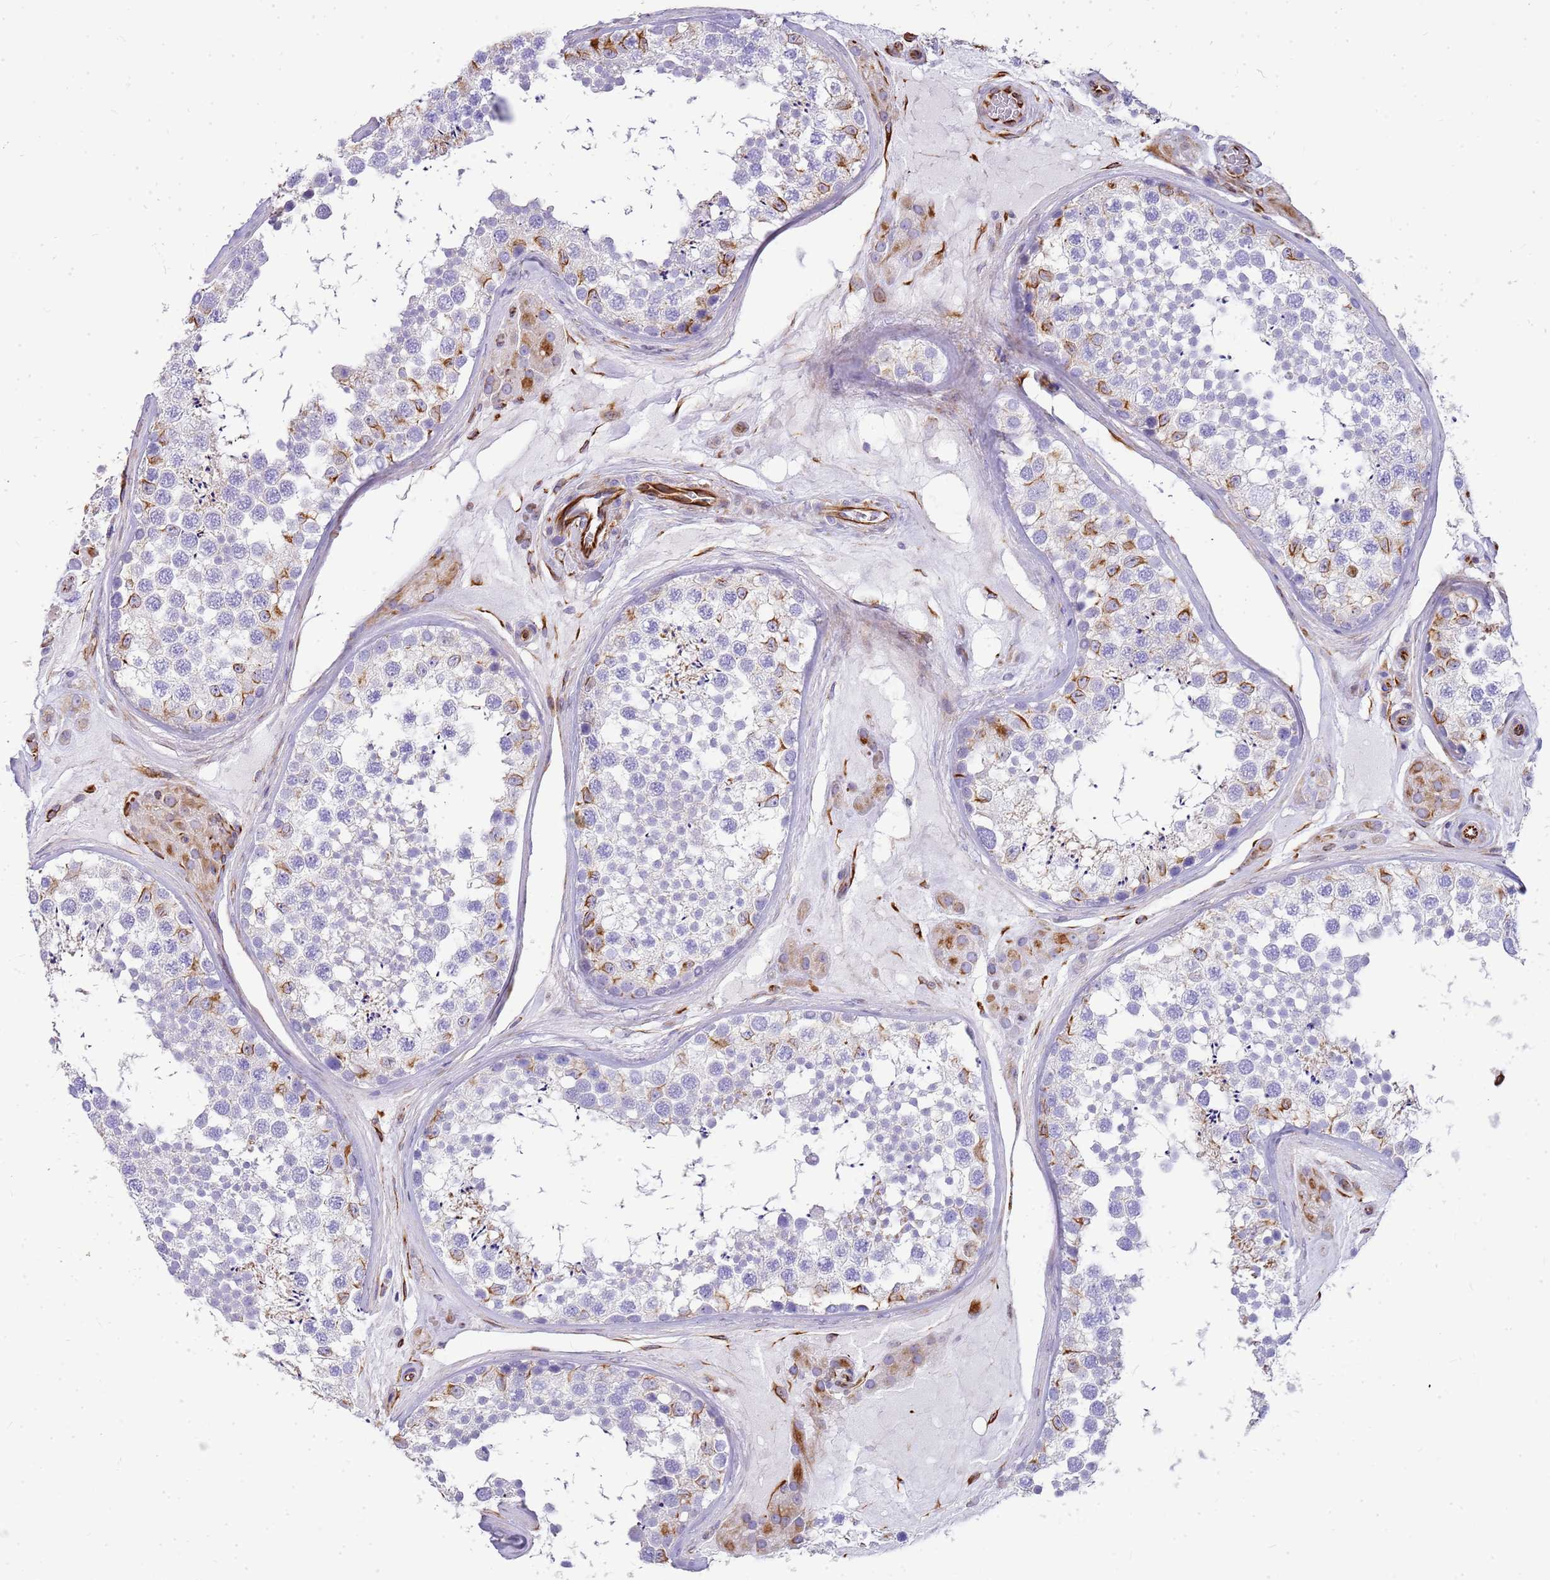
{"staining": {"intensity": "moderate", "quantity": "<25%", "location": "cytoplasmic/membranous"}, "tissue": "testis", "cell_type": "Cells in seminiferous ducts", "image_type": "normal", "snomed": [{"axis": "morphology", "description": "Normal tissue, NOS"}, {"axis": "topography", "description": "Testis"}], "caption": "Brown immunohistochemical staining in normal human testis shows moderate cytoplasmic/membranous staining in about <25% of cells in seminiferous ducts.", "gene": "ZDHHC1", "patient": {"sex": "male", "age": 46}}